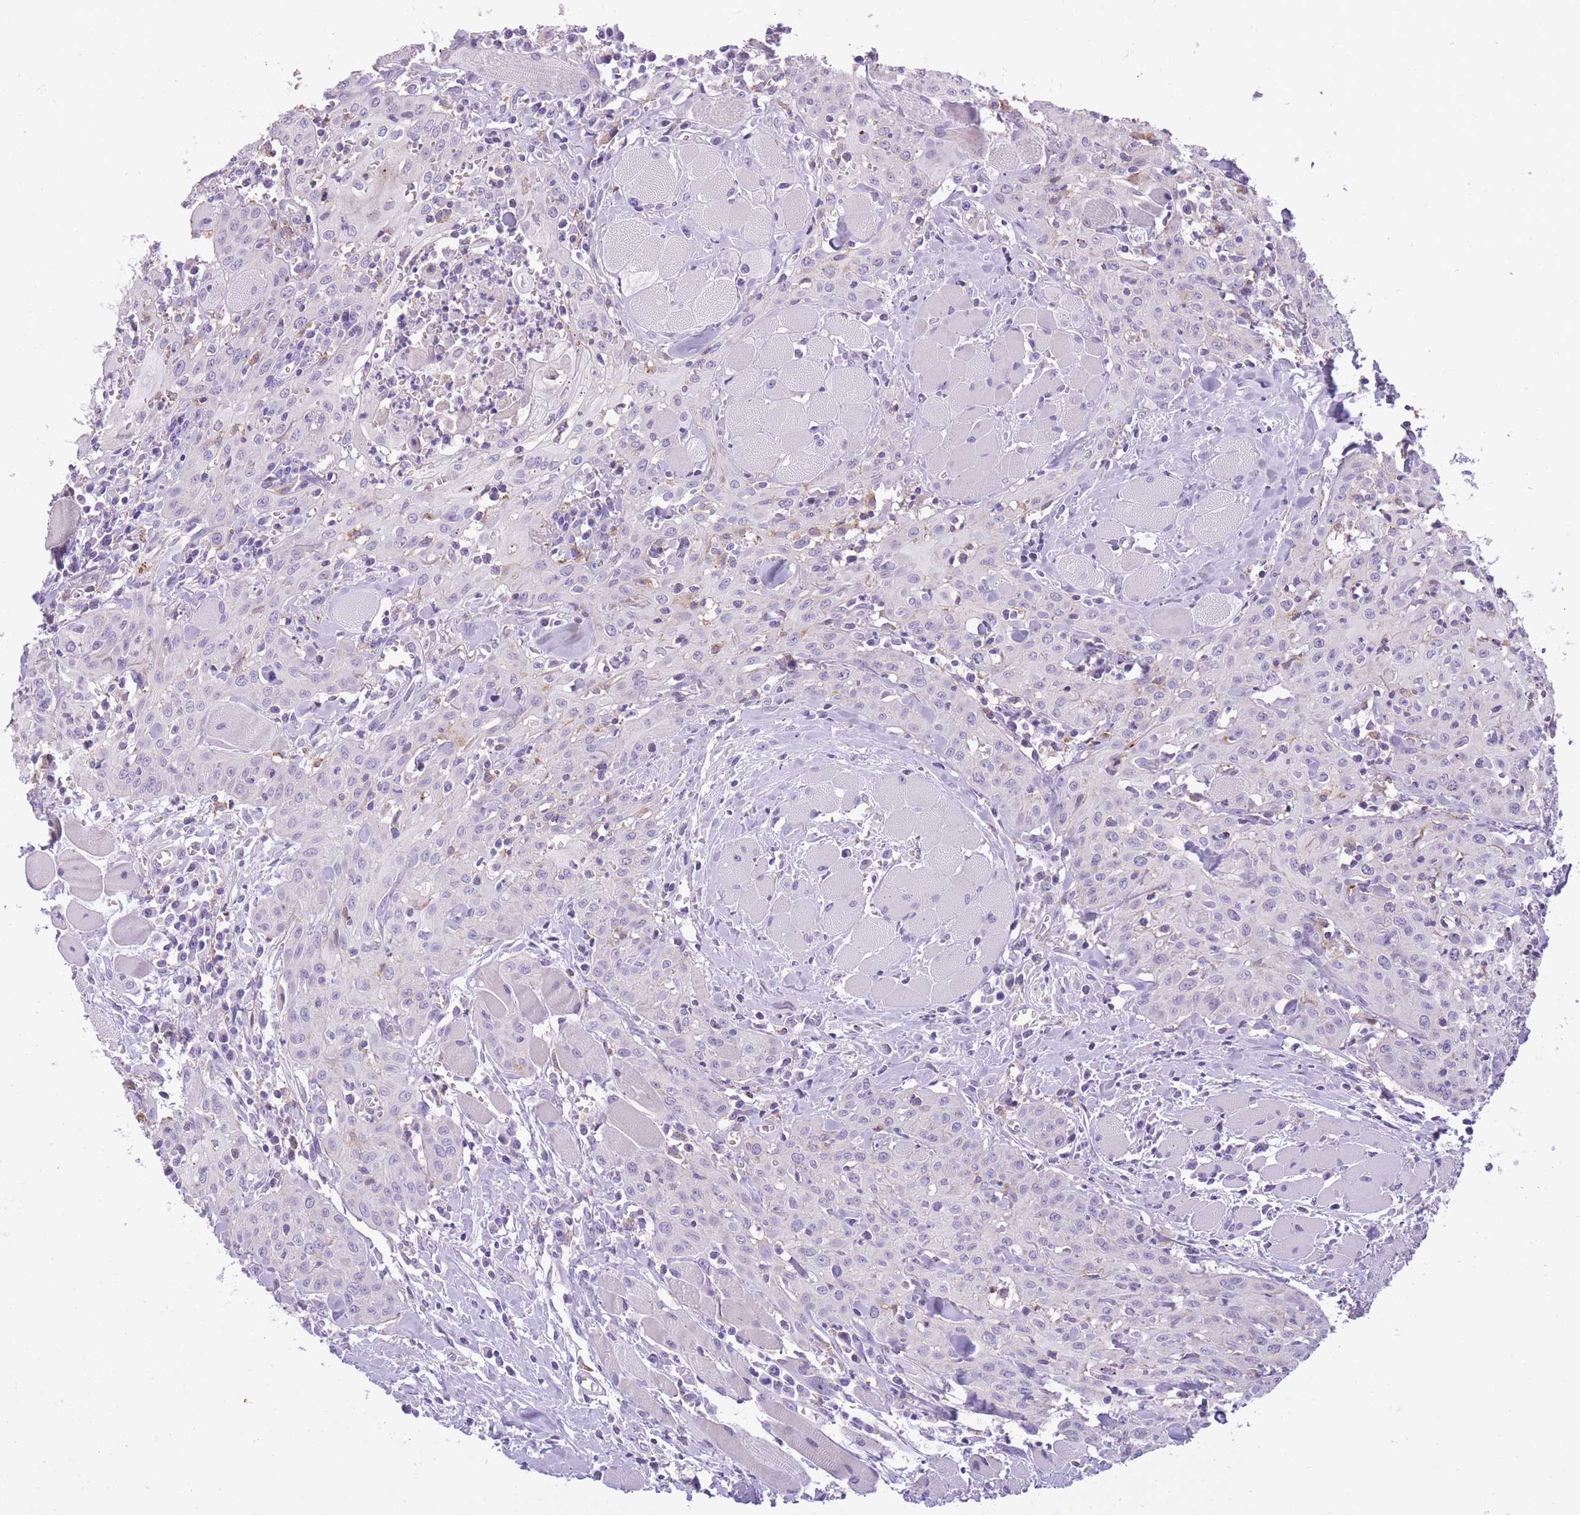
{"staining": {"intensity": "negative", "quantity": "none", "location": "none"}, "tissue": "head and neck cancer", "cell_type": "Tumor cells", "image_type": "cancer", "snomed": [{"axis": "morphology", "description": "Squamous cell carcinoma, NOS"}, {"axis": "topography", "description": "Oral tissue"}, {"axis": "topography", "description": "Head-Neck"}], "caption": "Immunohistochemistry (IHC) histopathology image of head and neck cancer stained for a protein (brown), which exhibits no staining in tumor cells.", "gene": "RADX", "patient": {"sex": "female", "age": 70}}